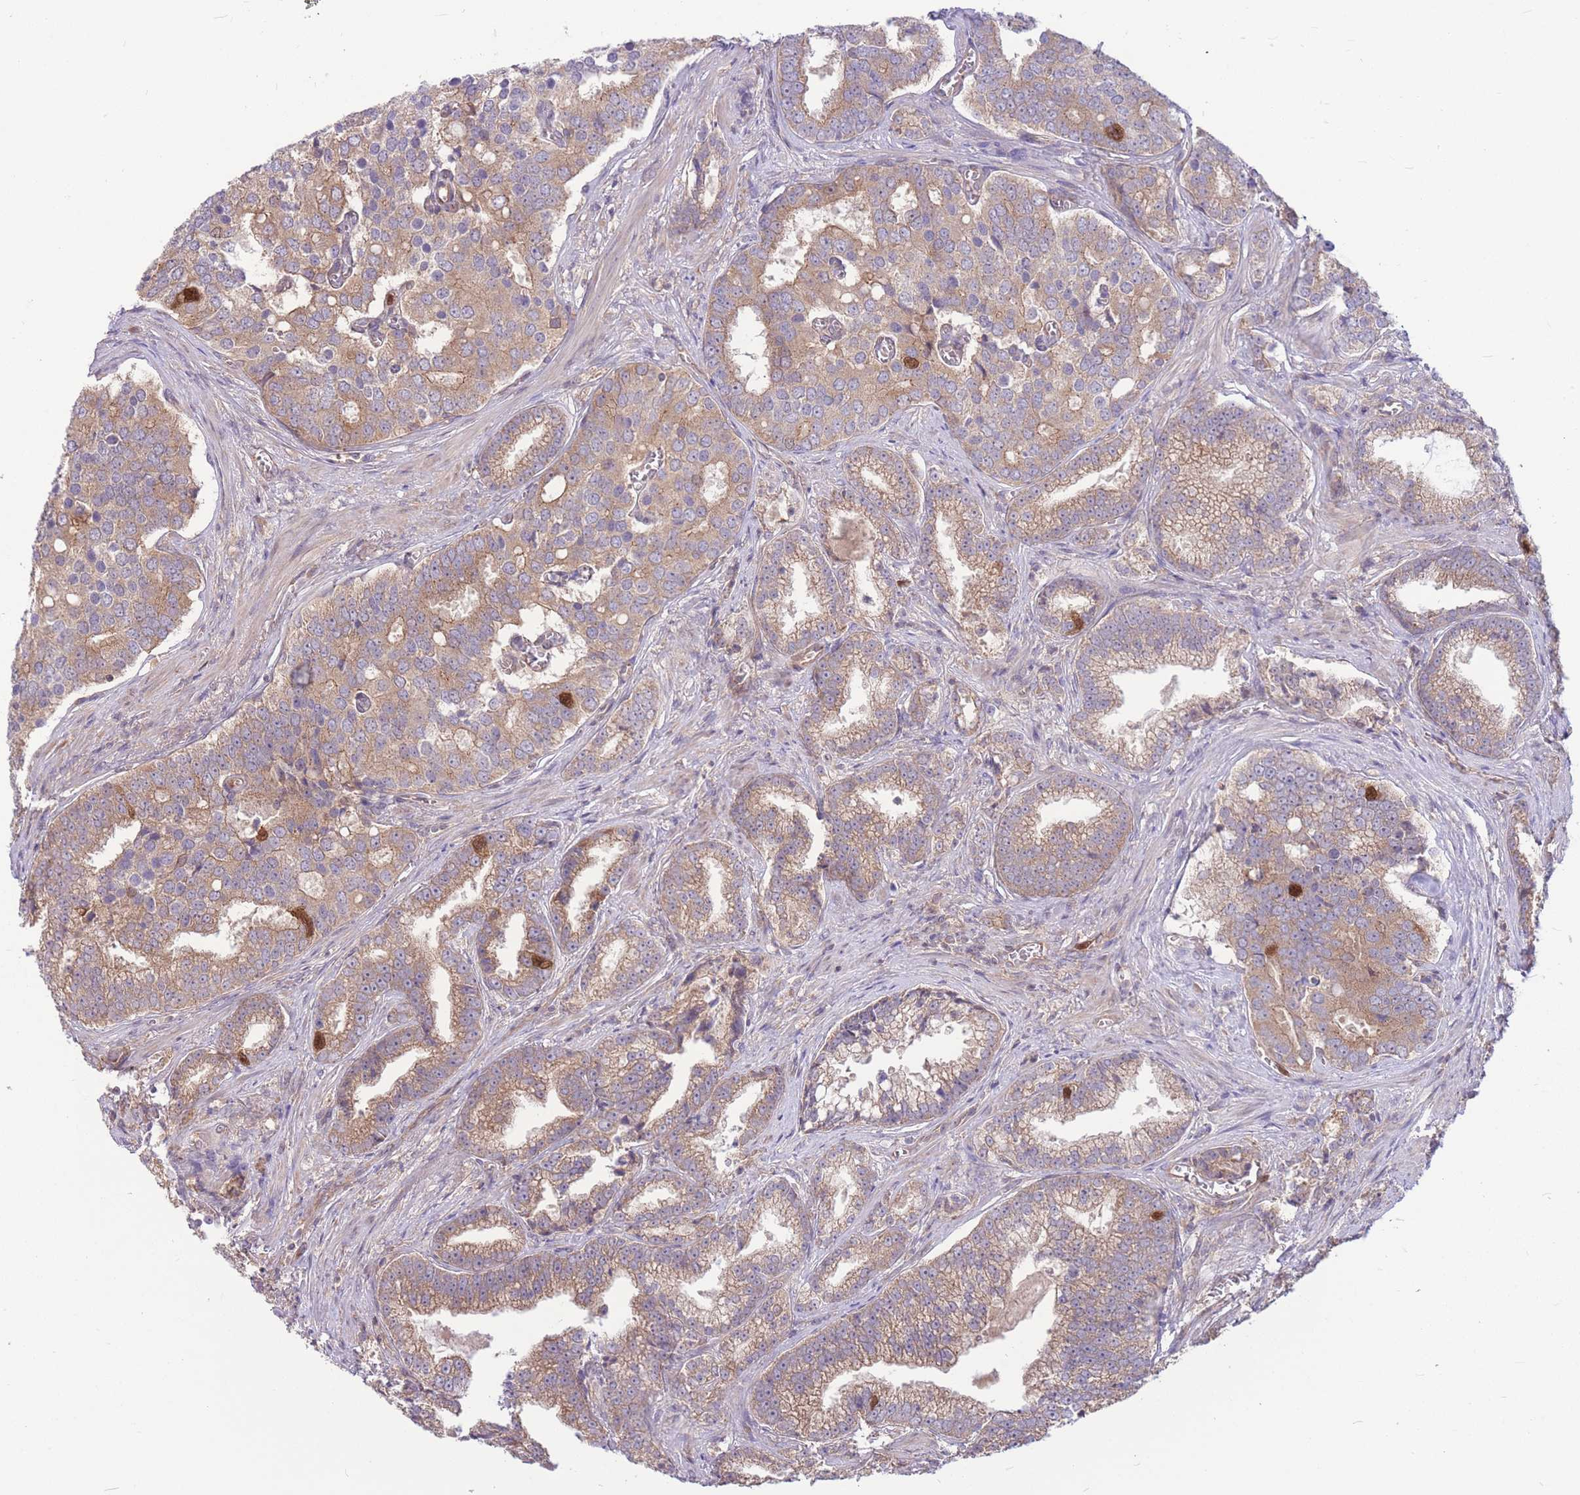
{"staining": {"intensity": "moderate", "quantity": ">75%", "location": "cytoplasmic/membranous,nuclear"}, "tissue": "prostate cancer", "cell_type": "Tumor cells", "image_type": "cancer", "snomed": [{"axis": "morphology", "description": "Adenocarcinoma, High grade"}, {"axis": "topography", "description": "Prostate"}], "caption": "Prostate high-grade adenocarcinoma tissue displays moderate cytoplasmic/membranous and nuclear staining in approximately >75% of tumor cells, visualized by immunohistochemistry. The staining was performed using DAB, with brown indicating positive protein expression. Nuclei are stained blue with hematoxylin.", "gene": "GMNN", "patient": {"sex": "male", "age": 67}}